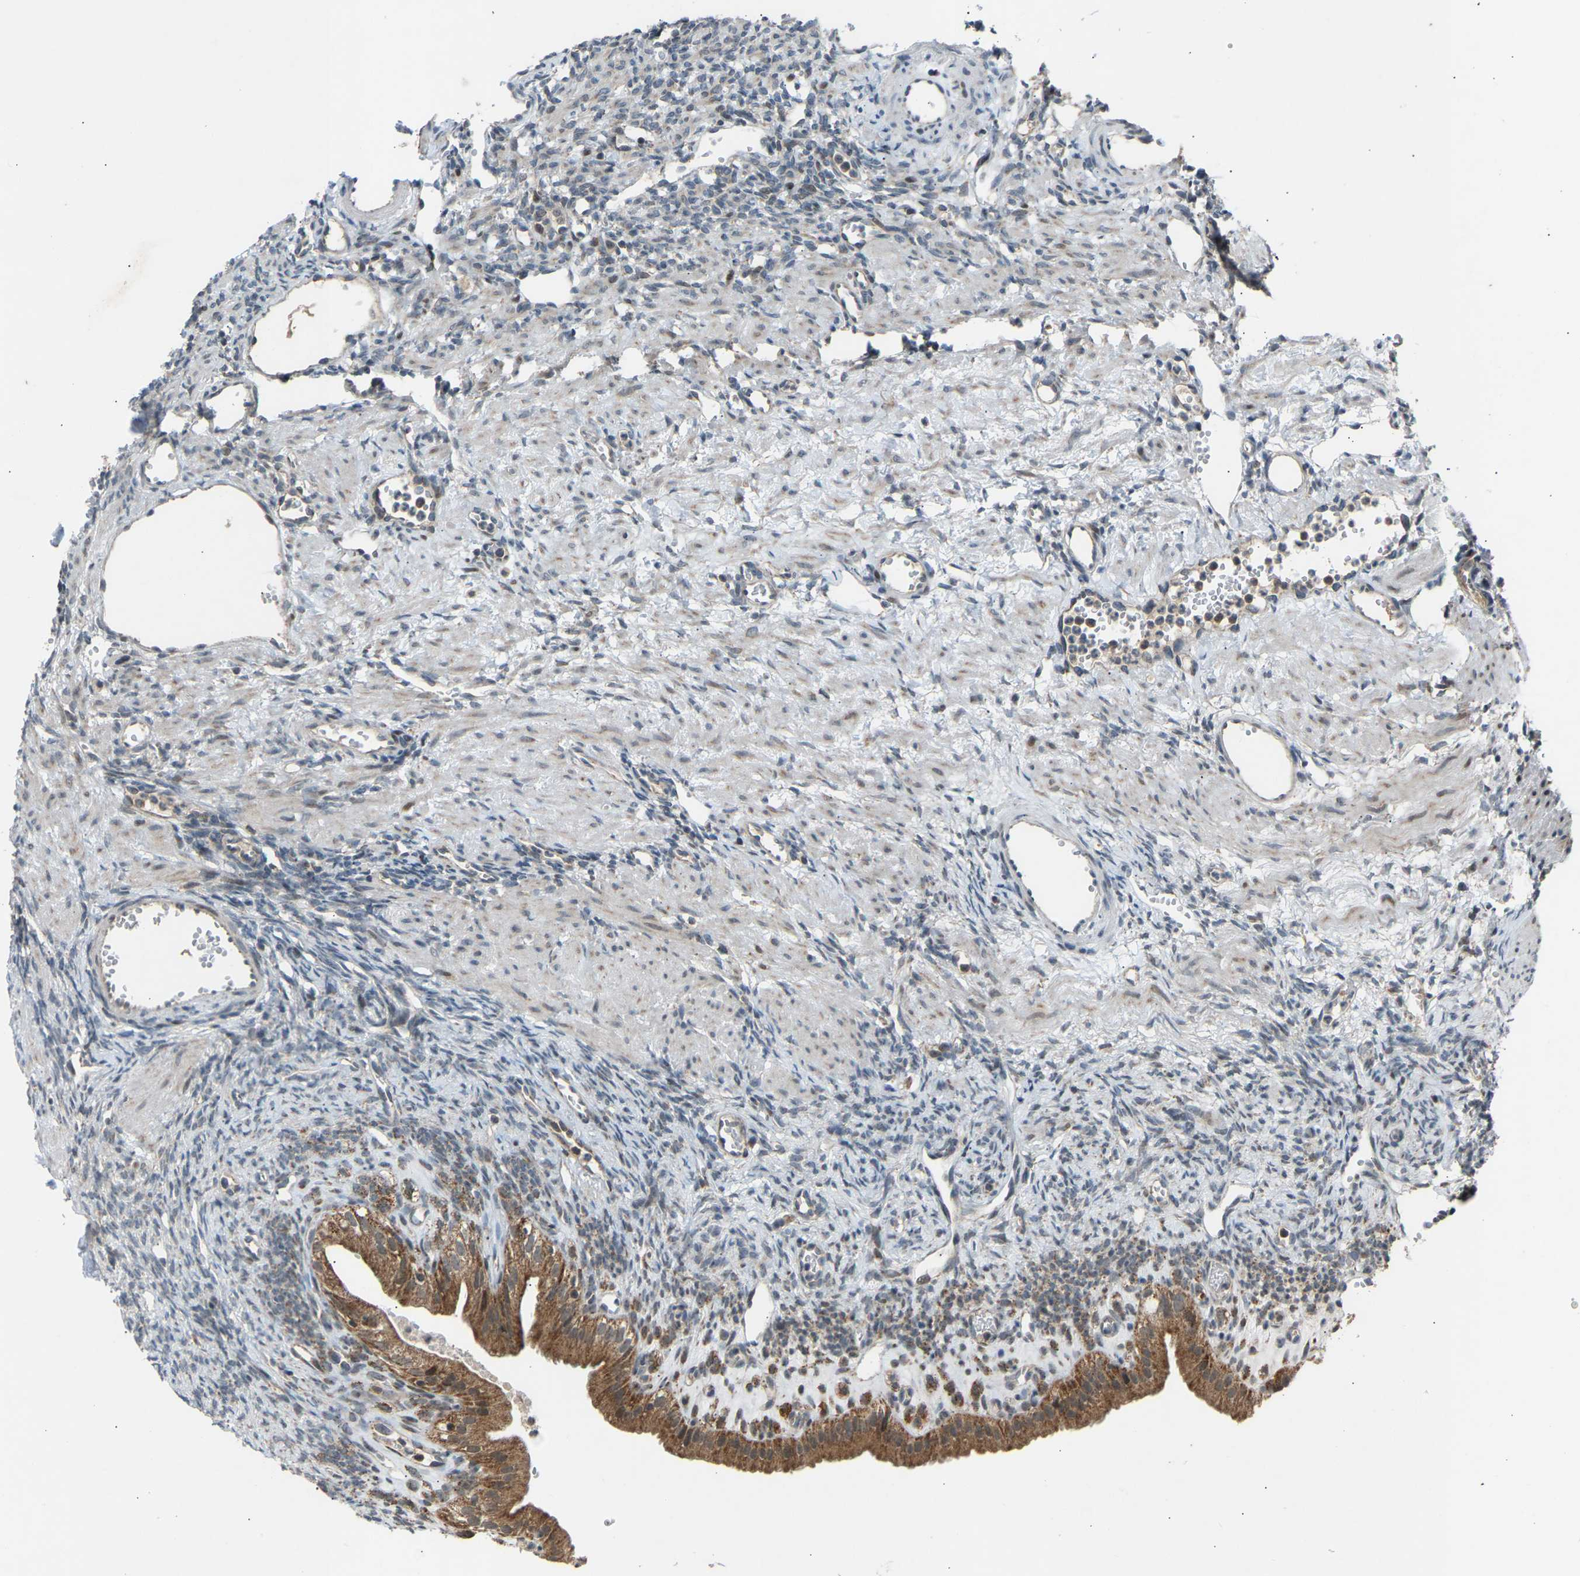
{"staining": {"intensity": "strong", "quantity": ">75%", "location": "cytoplasmic/membranous"}, "tissue": "ovary", "cell_type": "Follicle cells", "image_type": "normal", "snomed": [{"axis": "morphology", "description": "Normal tissue, NOS"}, {"axis": "topography", "description": "Ovary"}], "caption": "High-power microscopy captured an immunohistochemistry image of normal ovary, revealing strong cytoplasmic/membranous staining in approximately >75% of follicle cells. (Brightfield microscopy of DAB IHC at high magnification).", "gene": "SLIRP", "patient": {"sex": "female", "age": 33}}